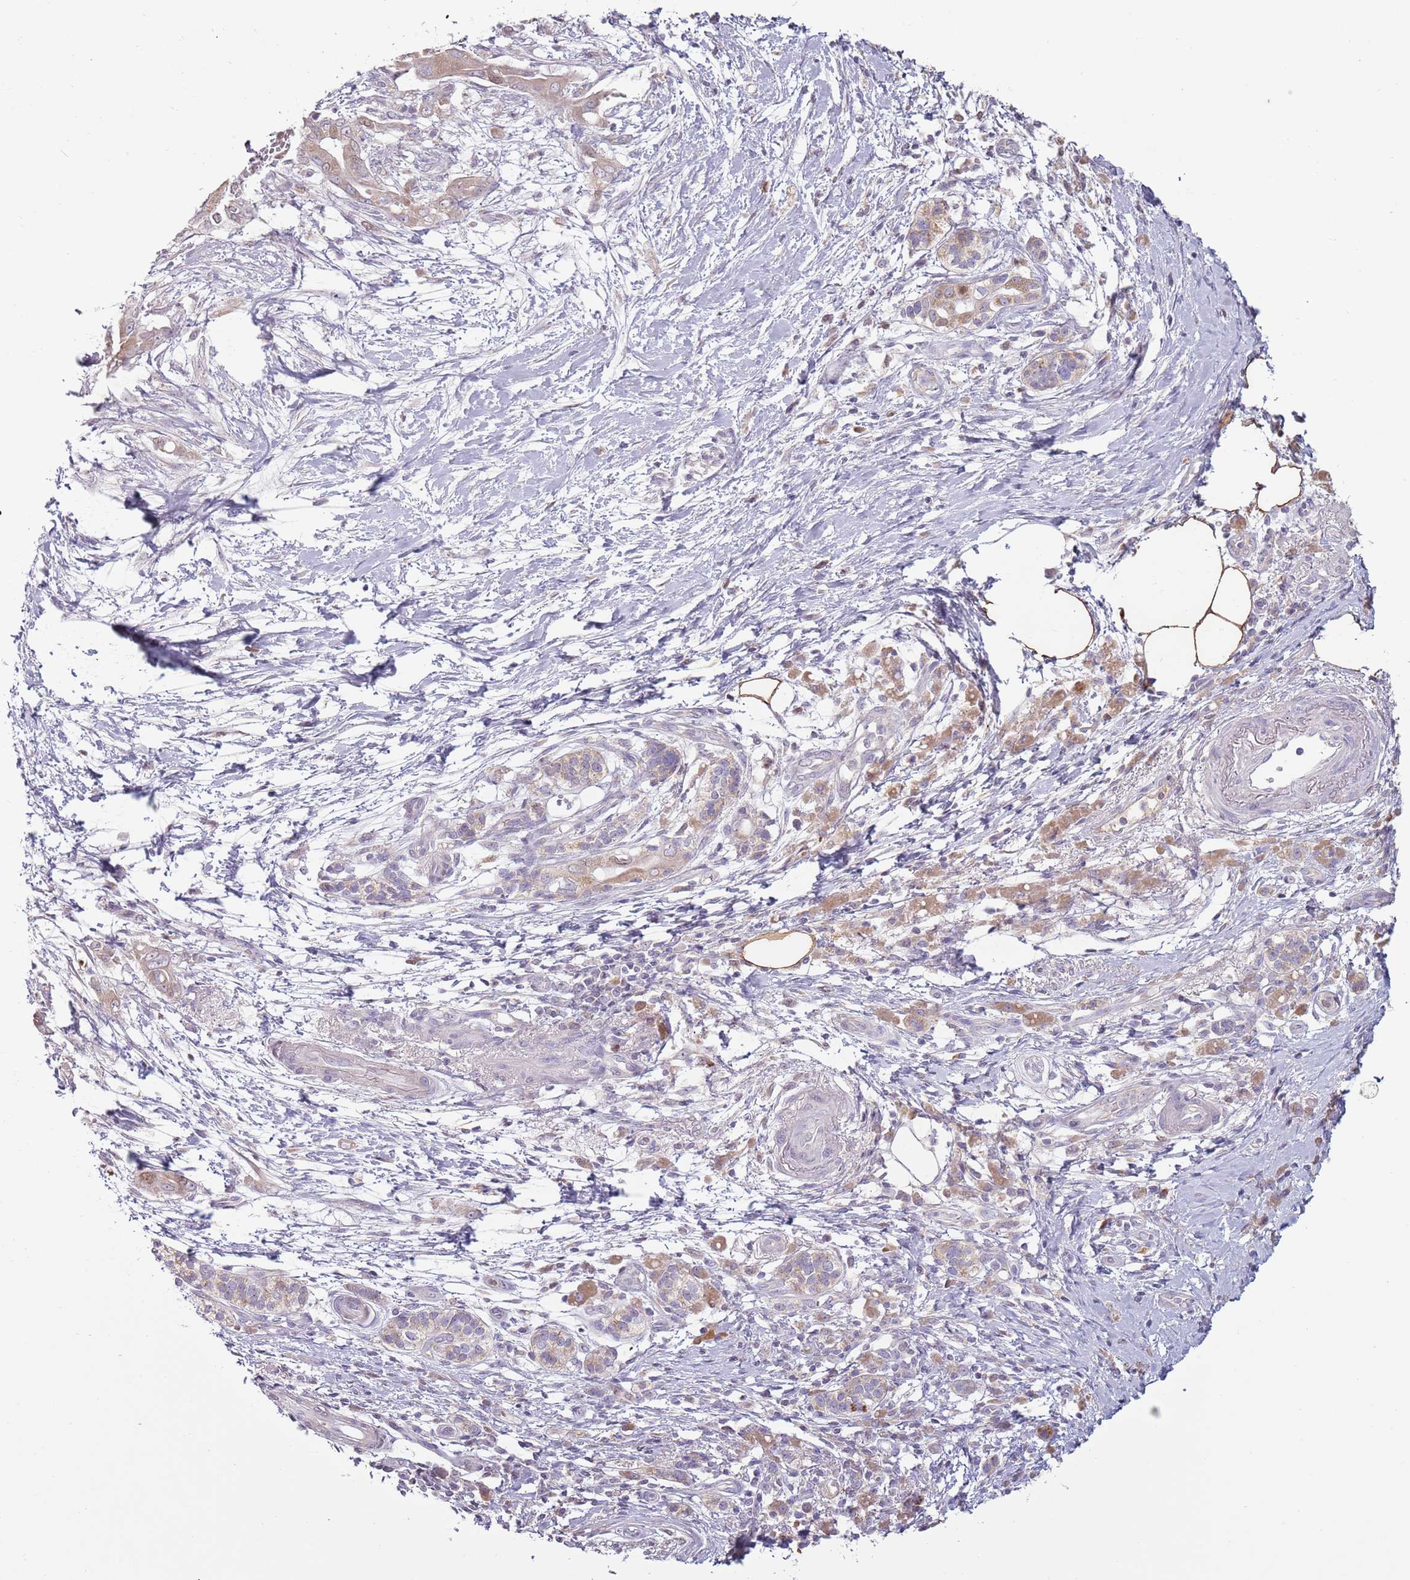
{"staining": {"intensity": "weak", "quantity": "25%-75%", "location": "cytoplasmic/membranous,nuclear"}, "tissue": "pancreatic cancer", "cell_type": "Tumor cells", "image_type": "cancer", "snomed": [{"axis": "morphology", "description": "Adenocarcinoma, NOS"}, {"axis": "topography", "description": "Pancreas"}], "caption": "This is a photomicrograph of immunohistochemistry (IHC) staining of pancreatic cancer (adenocarcinoma), which shows weak positivity in the cytoplasmic/membranous and nuclear of tumor cells.", "gene": "SYS1", "patient": {"sex": "male", "age": 71}}